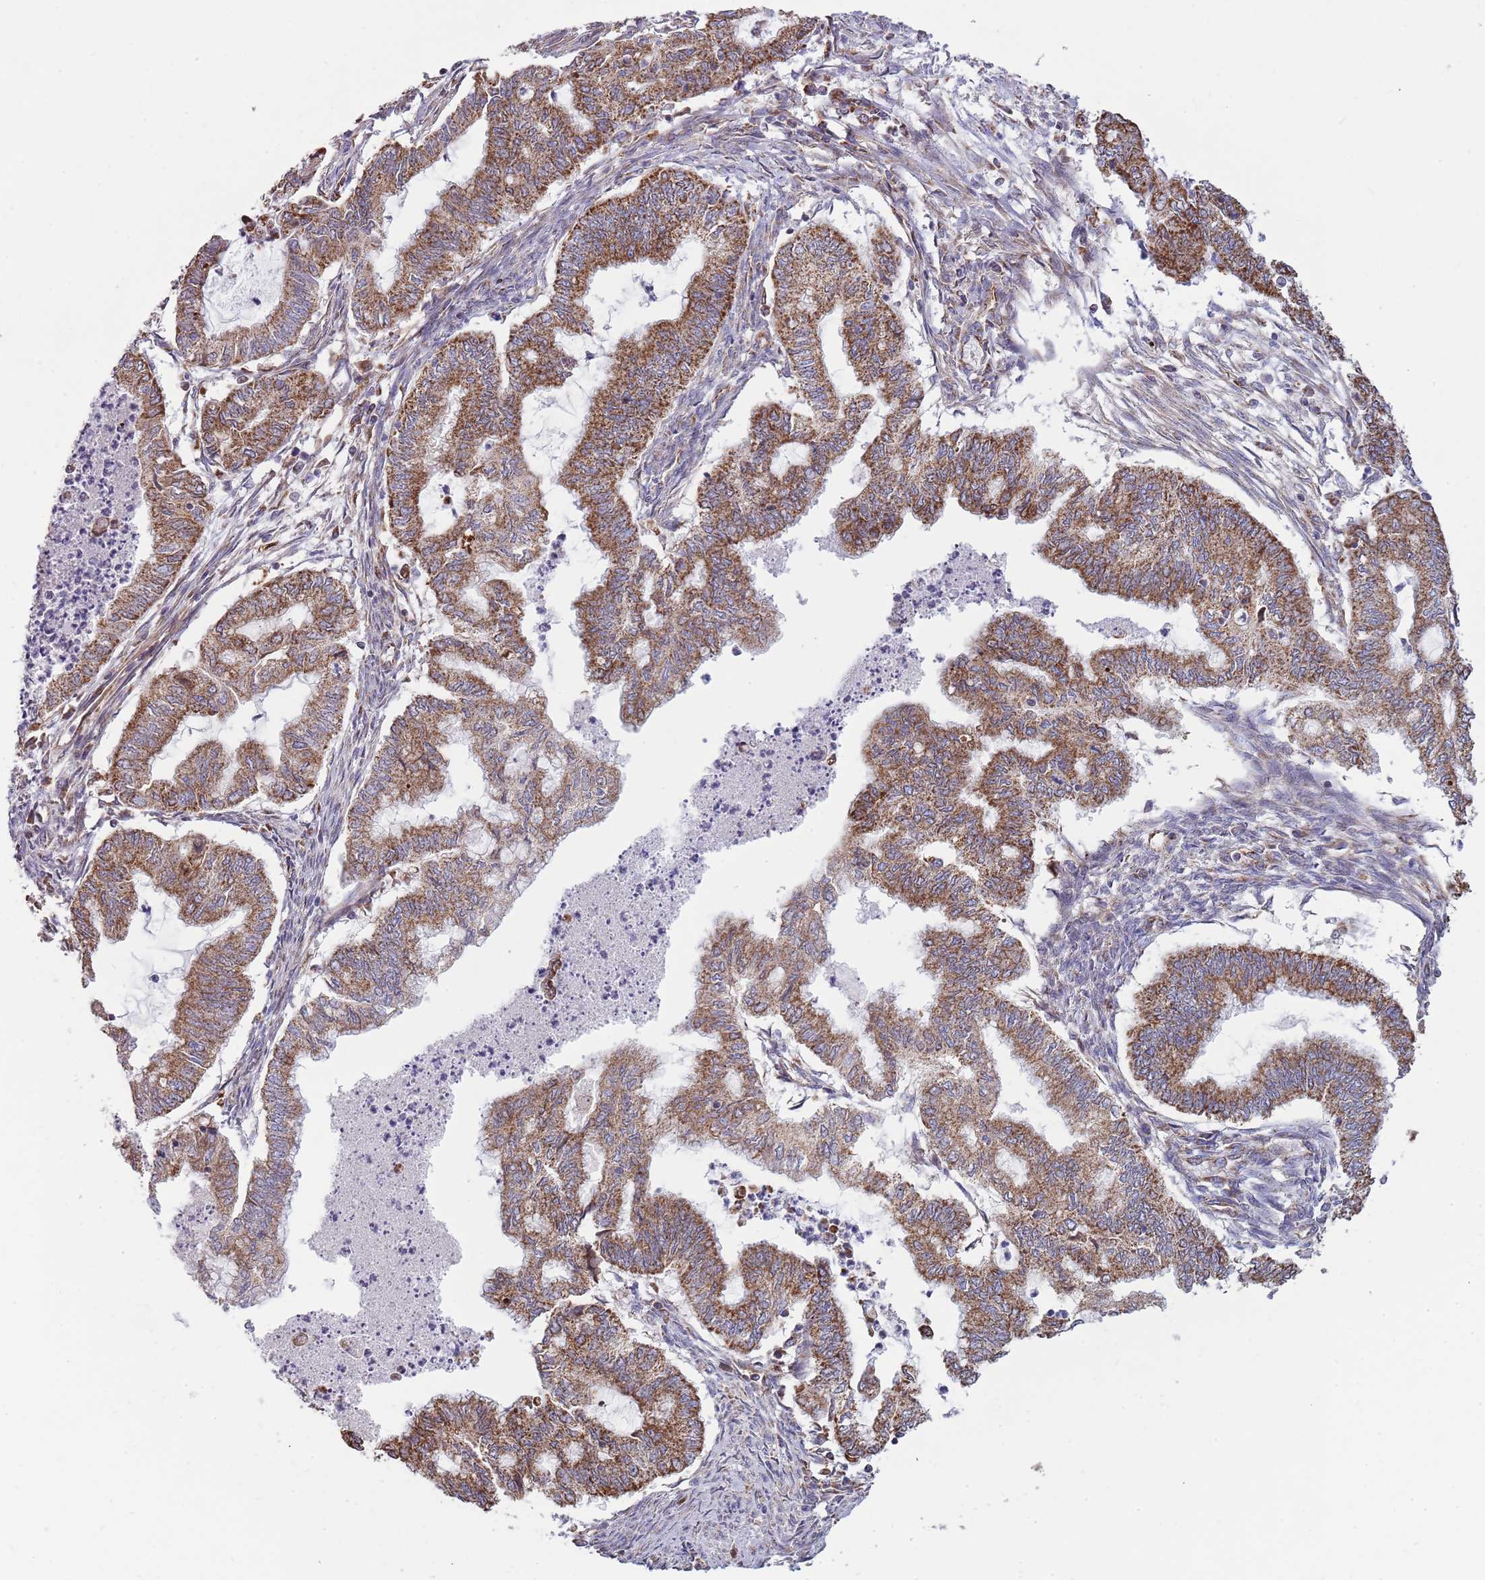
{"staining": {"intensity": "strong", "quantity": ">75%", "location": "cytoplasmic/membranous"}, "tissue": "endometrial cancer", "cell_type": "Tumor cells", "image_type": "cancer", "snomed": [{"axis": "morphology", "description": "Adenocarcinoma, NOS"}, {"axis": "topography", "description": "Endometrium"}], "caption": "A high-resolution image shows IHC staining of endometrial adenocarcinoma, which displays strong cytoplasmic/membranous expression in about >75% of tumor cells.", "gene": "VPS16", "patient": {"sex": "female", "age": 79}}